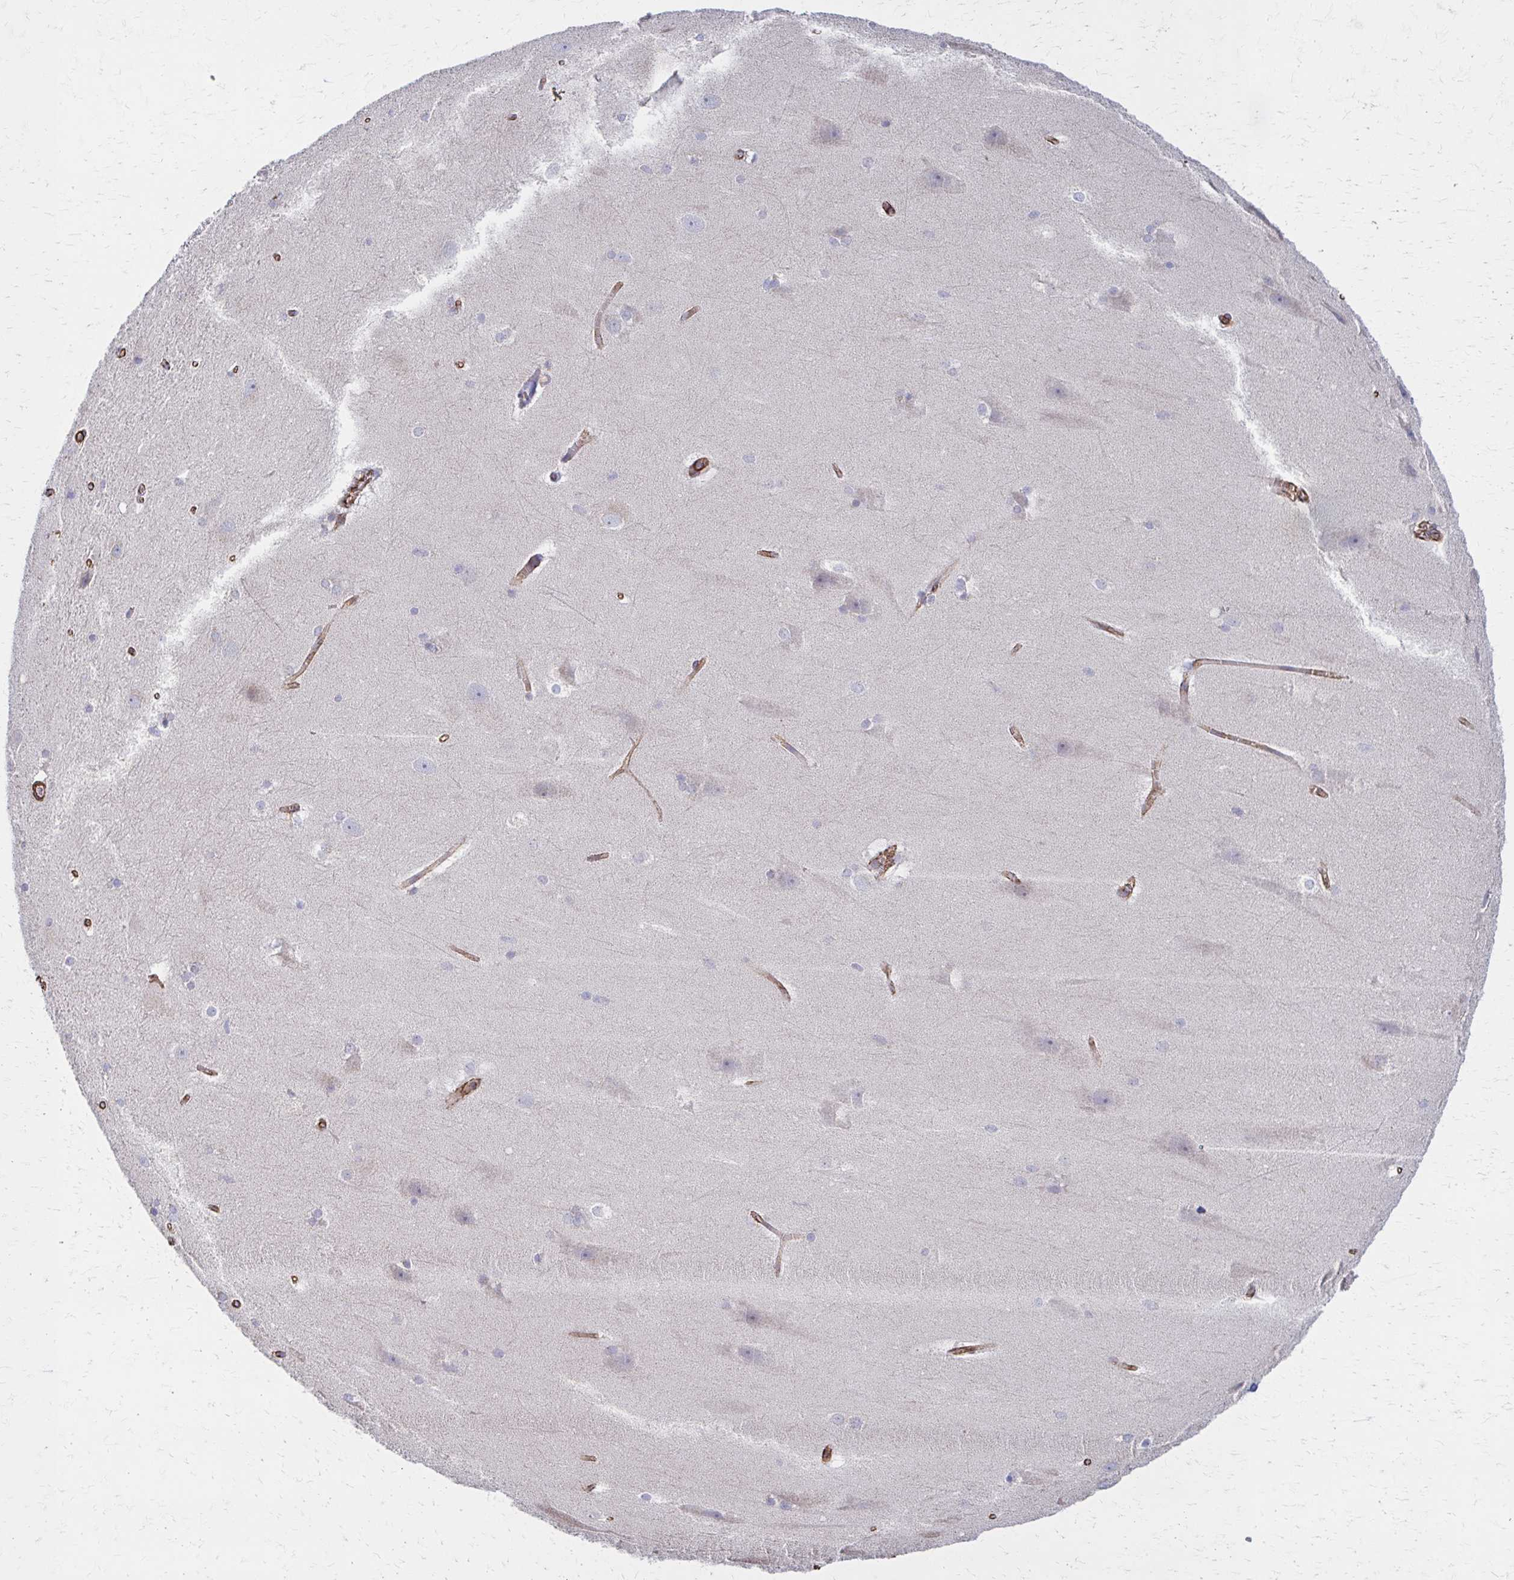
{"staining": {"intensity": "negative", "quantity": "none", "location": "none"}, "tissue": "hippocampus", "cell_type": "Glial cells", "image_type": "normal", "snomed": [{"axis": "morphology", "description": "Normal tissue, NOS"}, {"axis": "topography", "description": "Cerebral cortex"}, {"axis": "topography", "description": "Hippocampus"}], "caption": "The image exhibits no significant staining in glial cells of hippocampus.", "gene": "TIMMDC1", "patient": {"sex": "female", "age": 19}}